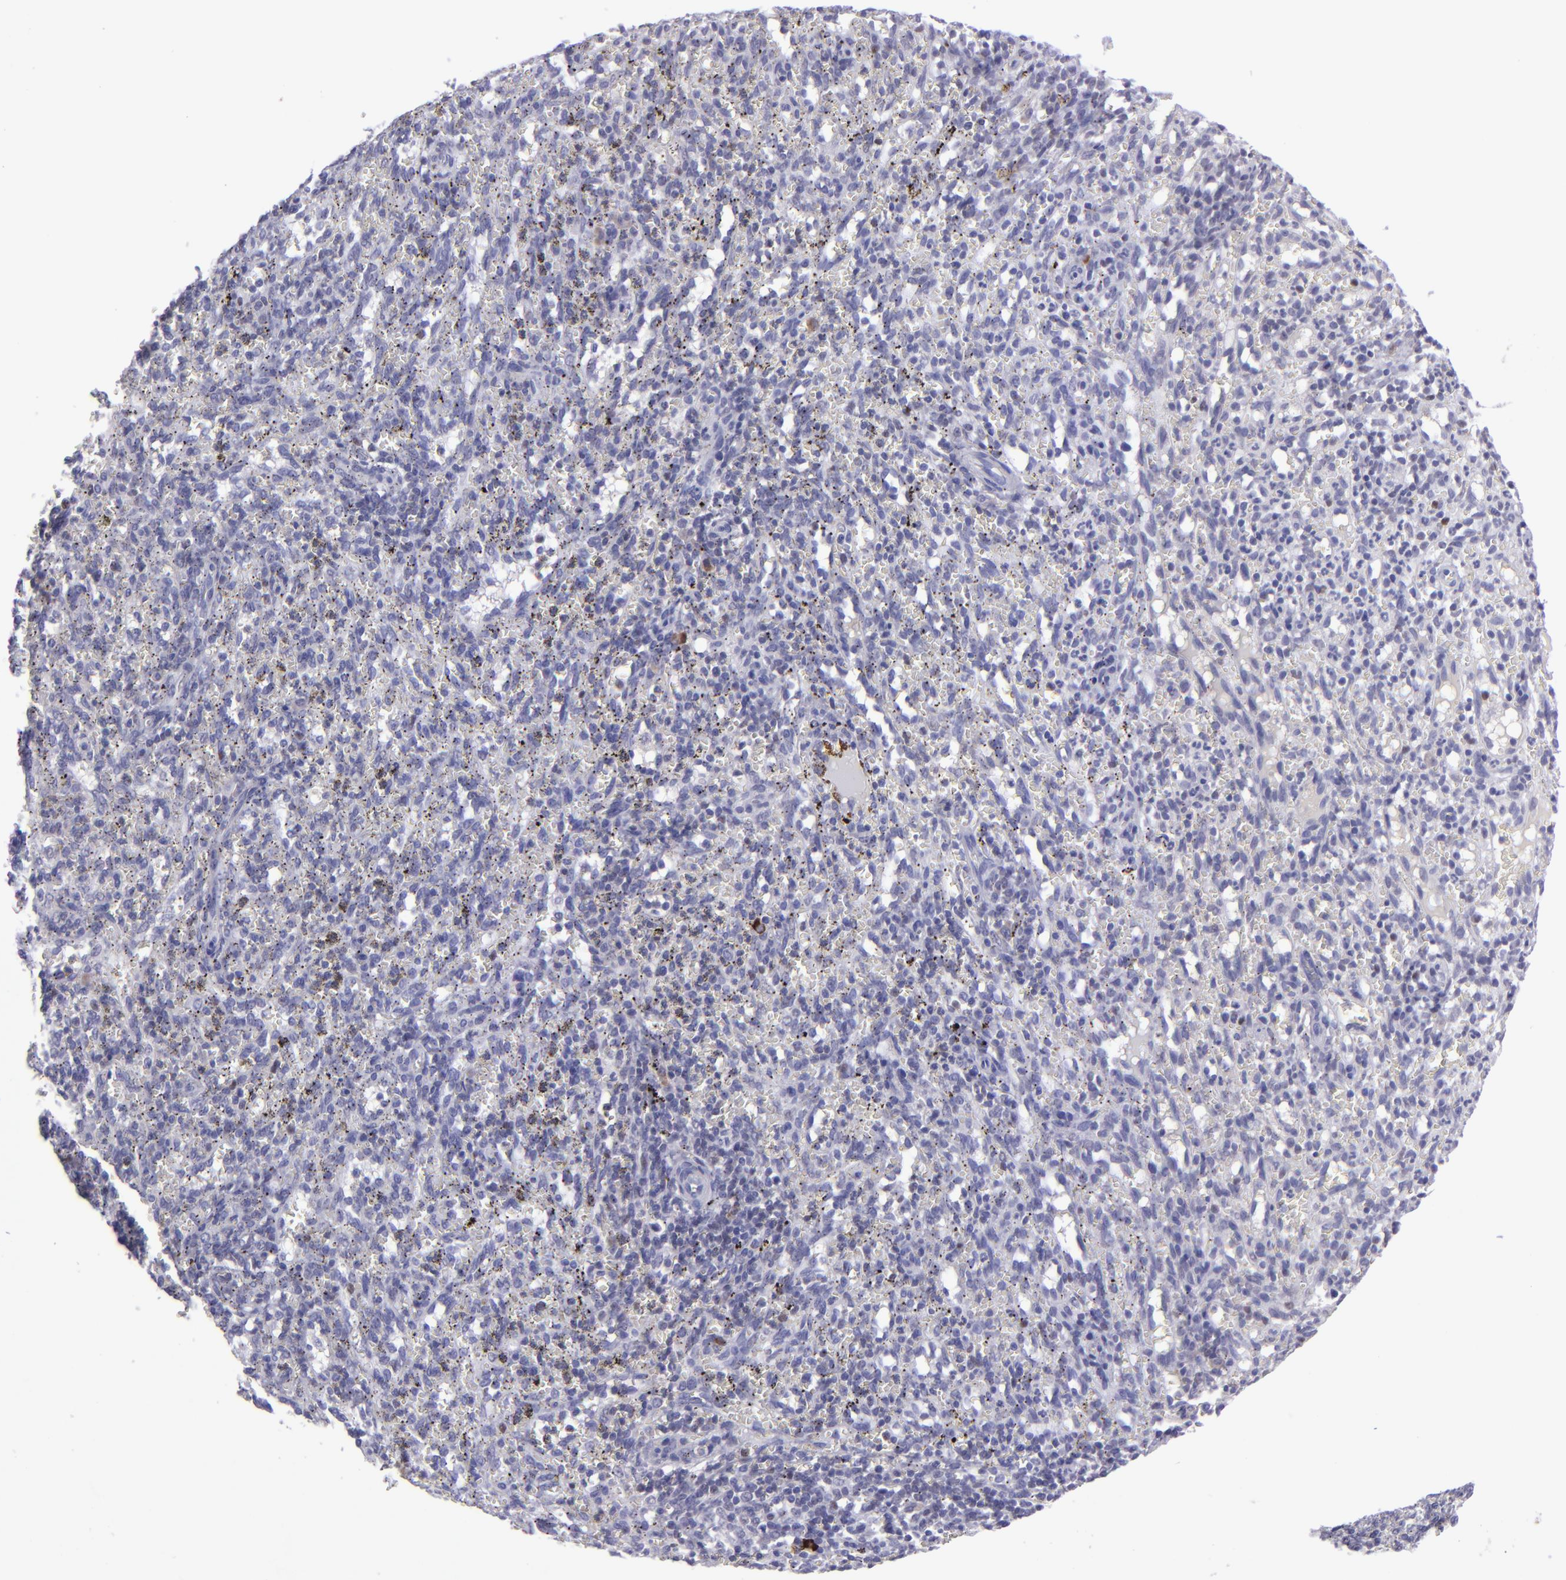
{"staining": {"intensity": "weak", "quantity": "<25%", "location": "cytoplasmic/membranous"}, "tissue": "spleen", "cell_type": "Cells in red pulp", "image_type": "normal", "snomed": [{"axis": "morphology", "description": "Normal tissue, NOS"}, {"axis": "topography", "description": "Spleen"}], "caption": "High power microscopy histopathology image of an immunohistochemistry (IHC) image of normal spleen, revealing no significant staining in cells in red pulp.", "gene": "POU2F2", "patient": {"sex": "female", "age": 10}}